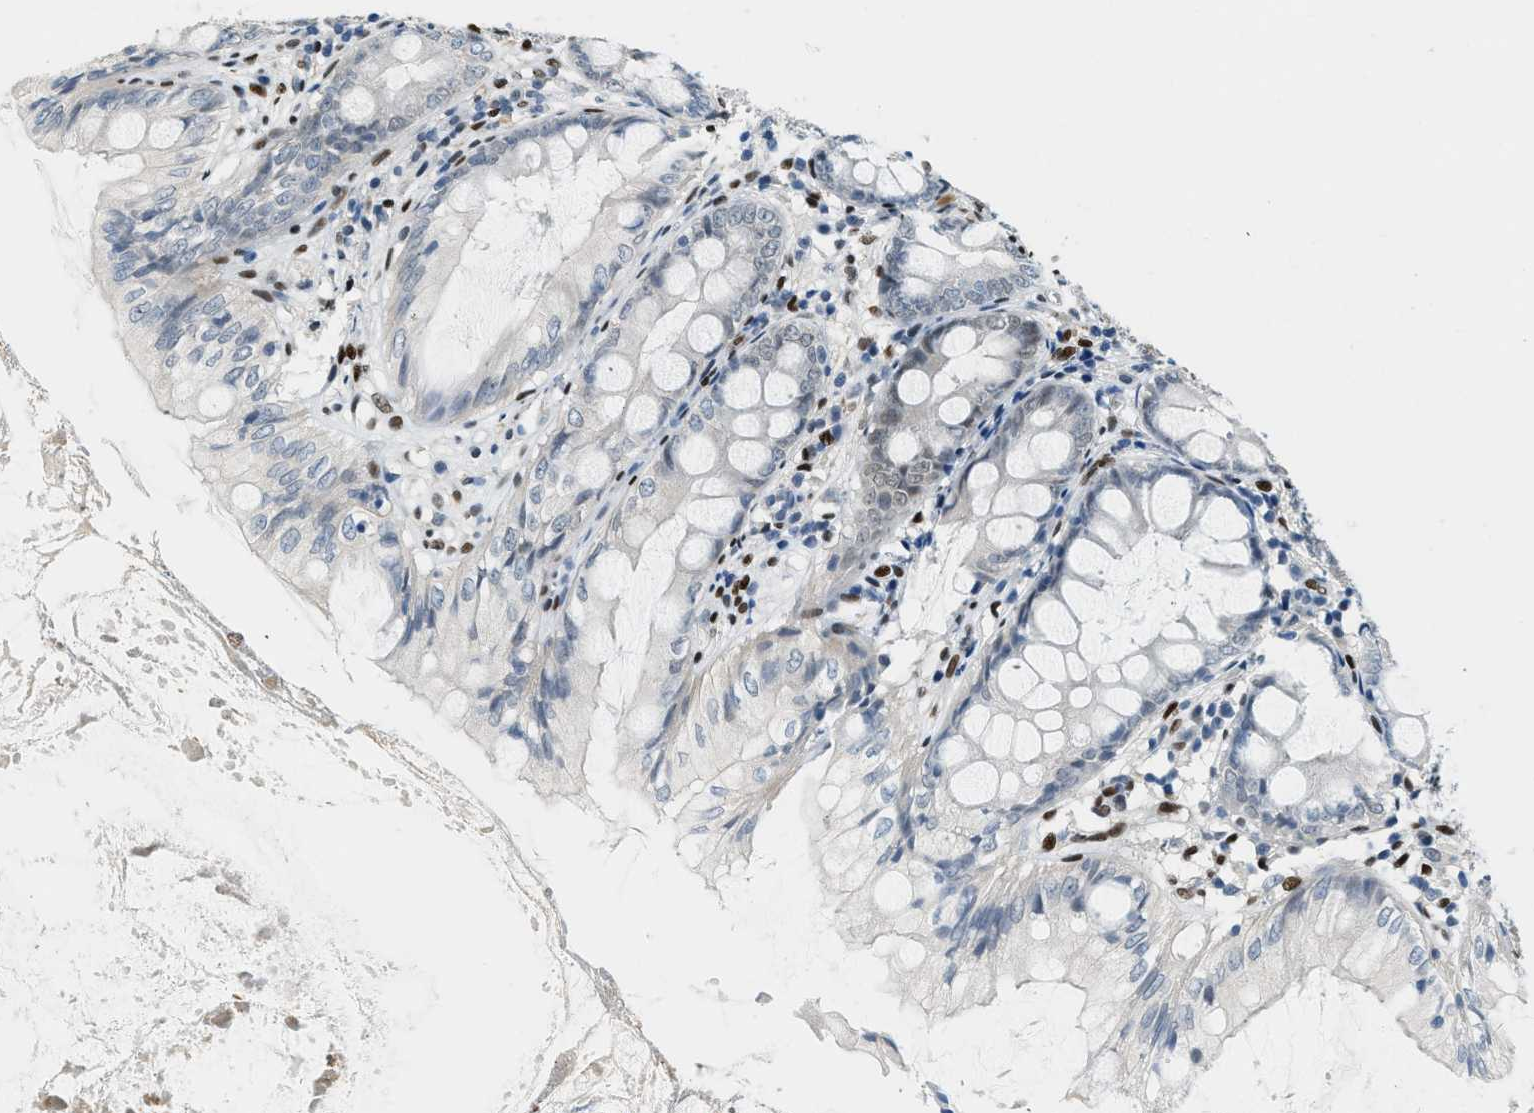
{"staining": {"intensity": "negative", "quantity": "none", "location": "none"}, "tissue": "appendix", "cell_type": "Glandular cells", "image_type": "normal", "snomed": [{"axis": "morphology", "description": "Normal tissue, NOS"}, {"axis": "topography", "description": "Appendix"}], "caption": "Glandular cells are negative for brown protein staining in normal appendix. The staining was performed using DAB (3,3'-diaminobenzidine) to visualize the protein expression in brown, while the nuclei were stained in blue with hematoxylin (Magnification: 20x).", "gene": "ZBTB20", "patient": {"sex": "female", "age": 77}}